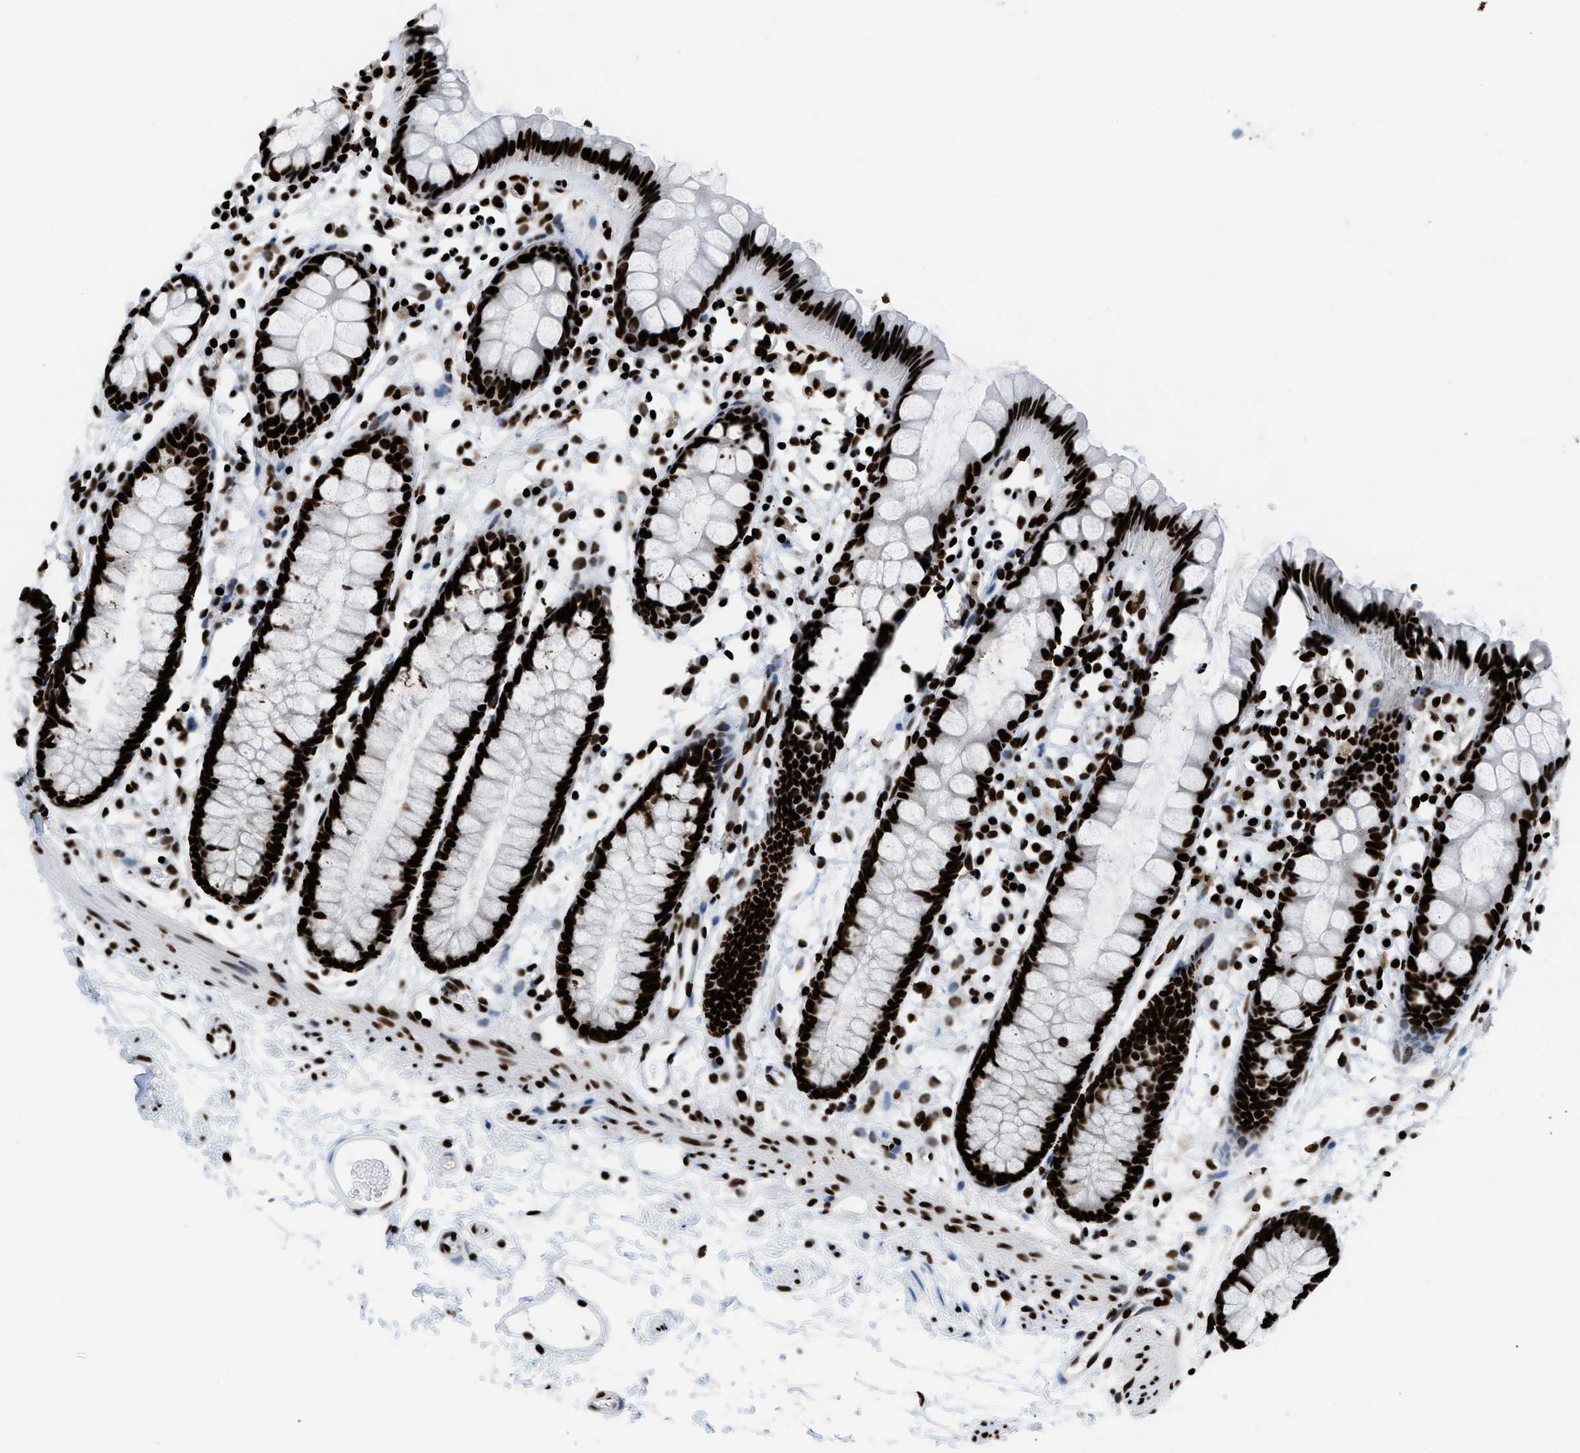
{"staining": {"intensity": "strong", "quantity": ">75%", "location": "nuclear"}, "tissue": "rectum", "cell_type": "Glandular cells", "image_type": "normal", "snomed": [{"axis": "morphology", "description": "Normal tissue, NOS"}, {"axis": "topography", "description": "Rectum"}], "caption": "Protein expression analysis of normal human rectum reveals strong nuclear positivity in approximately >75% of glandular cells. (DAB (3,3'-diaminobenzidine) = brown stain, brightfield microscopy at high magnification).", "gene": "HNRNPM", "patient": {"sex": "female", "age": 66}}